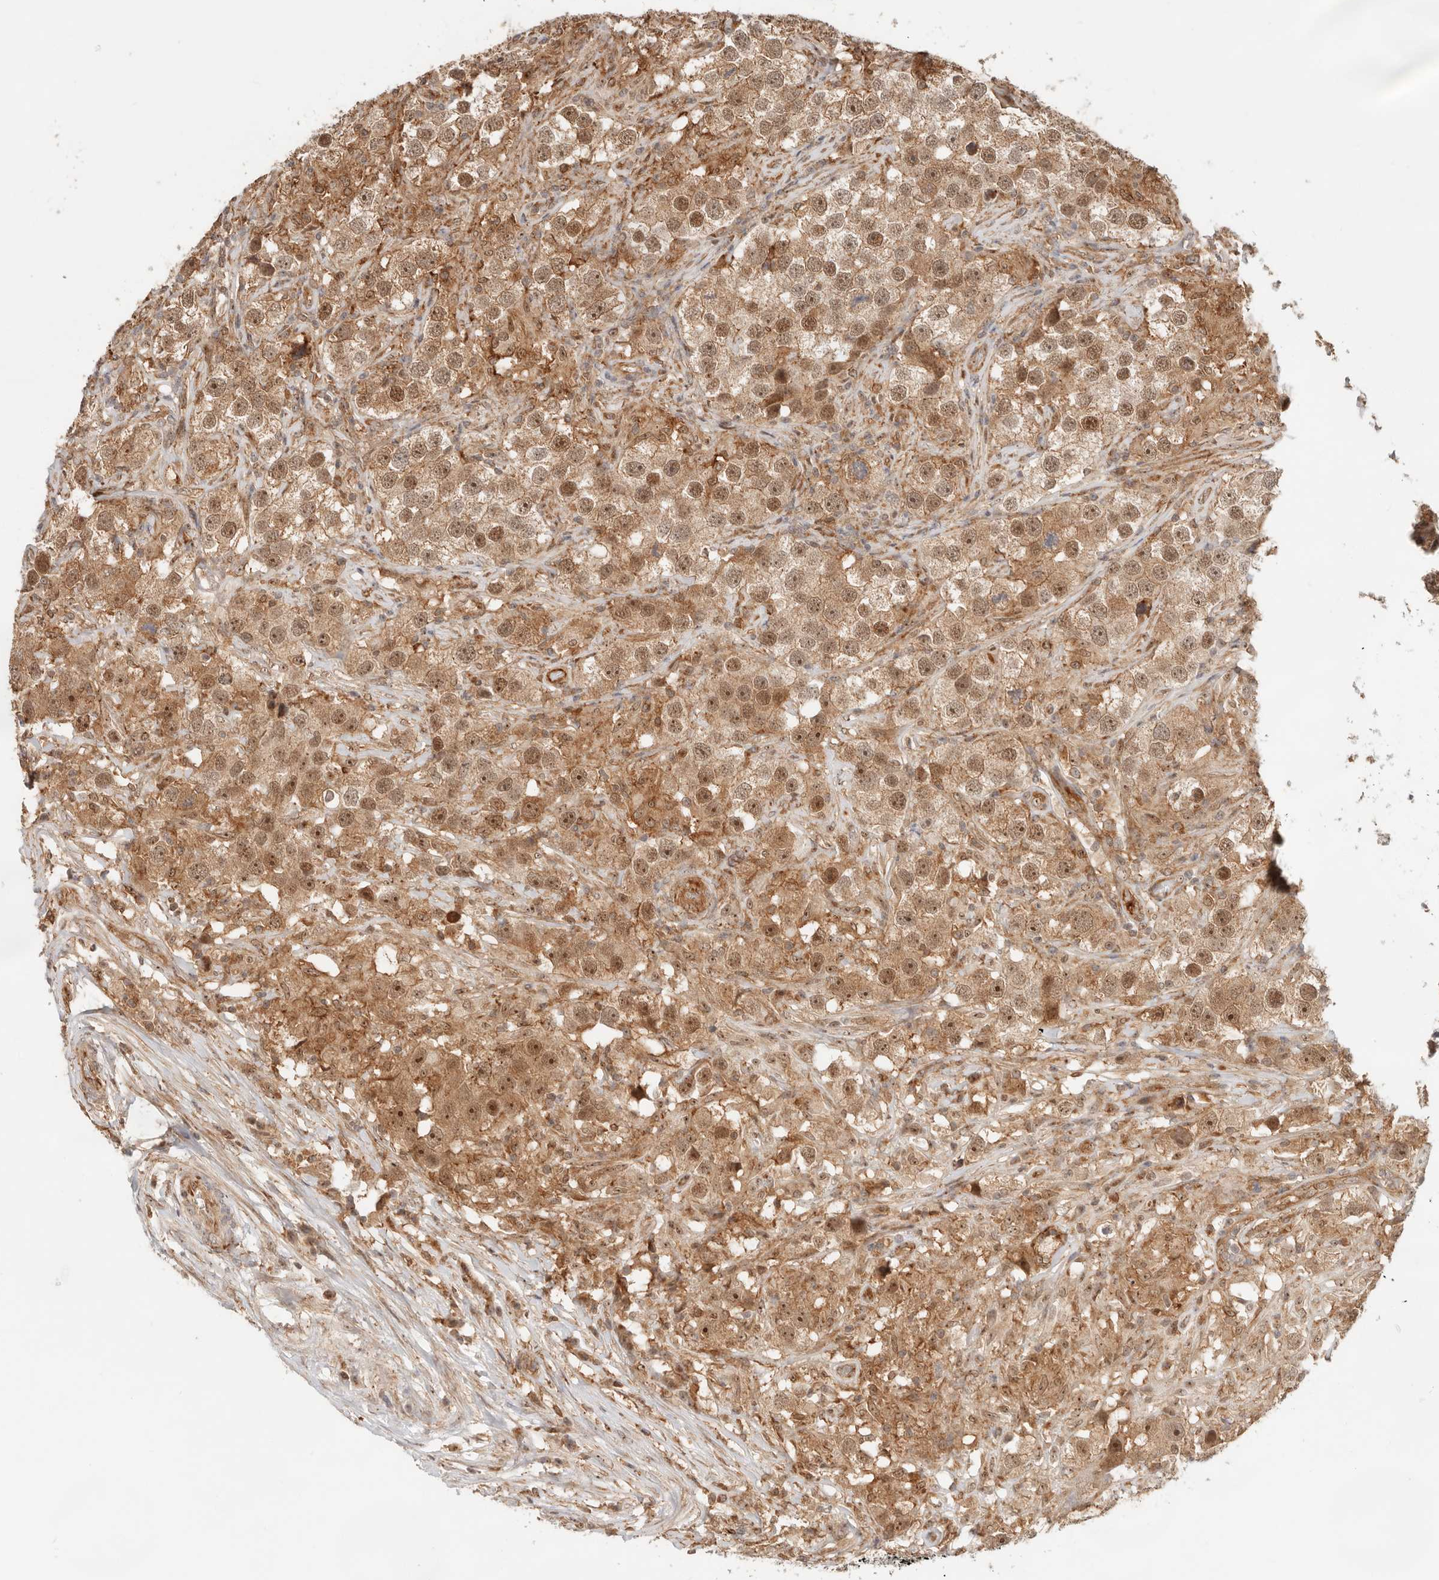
{"staining": {"intensity": "moderate", "quantity": ">75%", "location": "cytoplasmic/membranous,nuclear"}, "tissue": "testis cancer", "cell_type": "Tumor cells", "image_type": "cancer", "snomed": [{"axis": "morphology", "description": "Seminoma, NOS"}, {"axis": "topography", "description": "Testis"}], "caption": "IHC image of seminoma (testis) stained for a protein (brown), which displays medium levels of moderate cytoplasmic/membranous and nuclear positivity in approximately >75% of tumor cells.", "gene": "HEXD", "patient": {"sex": "male", "age": 49}}